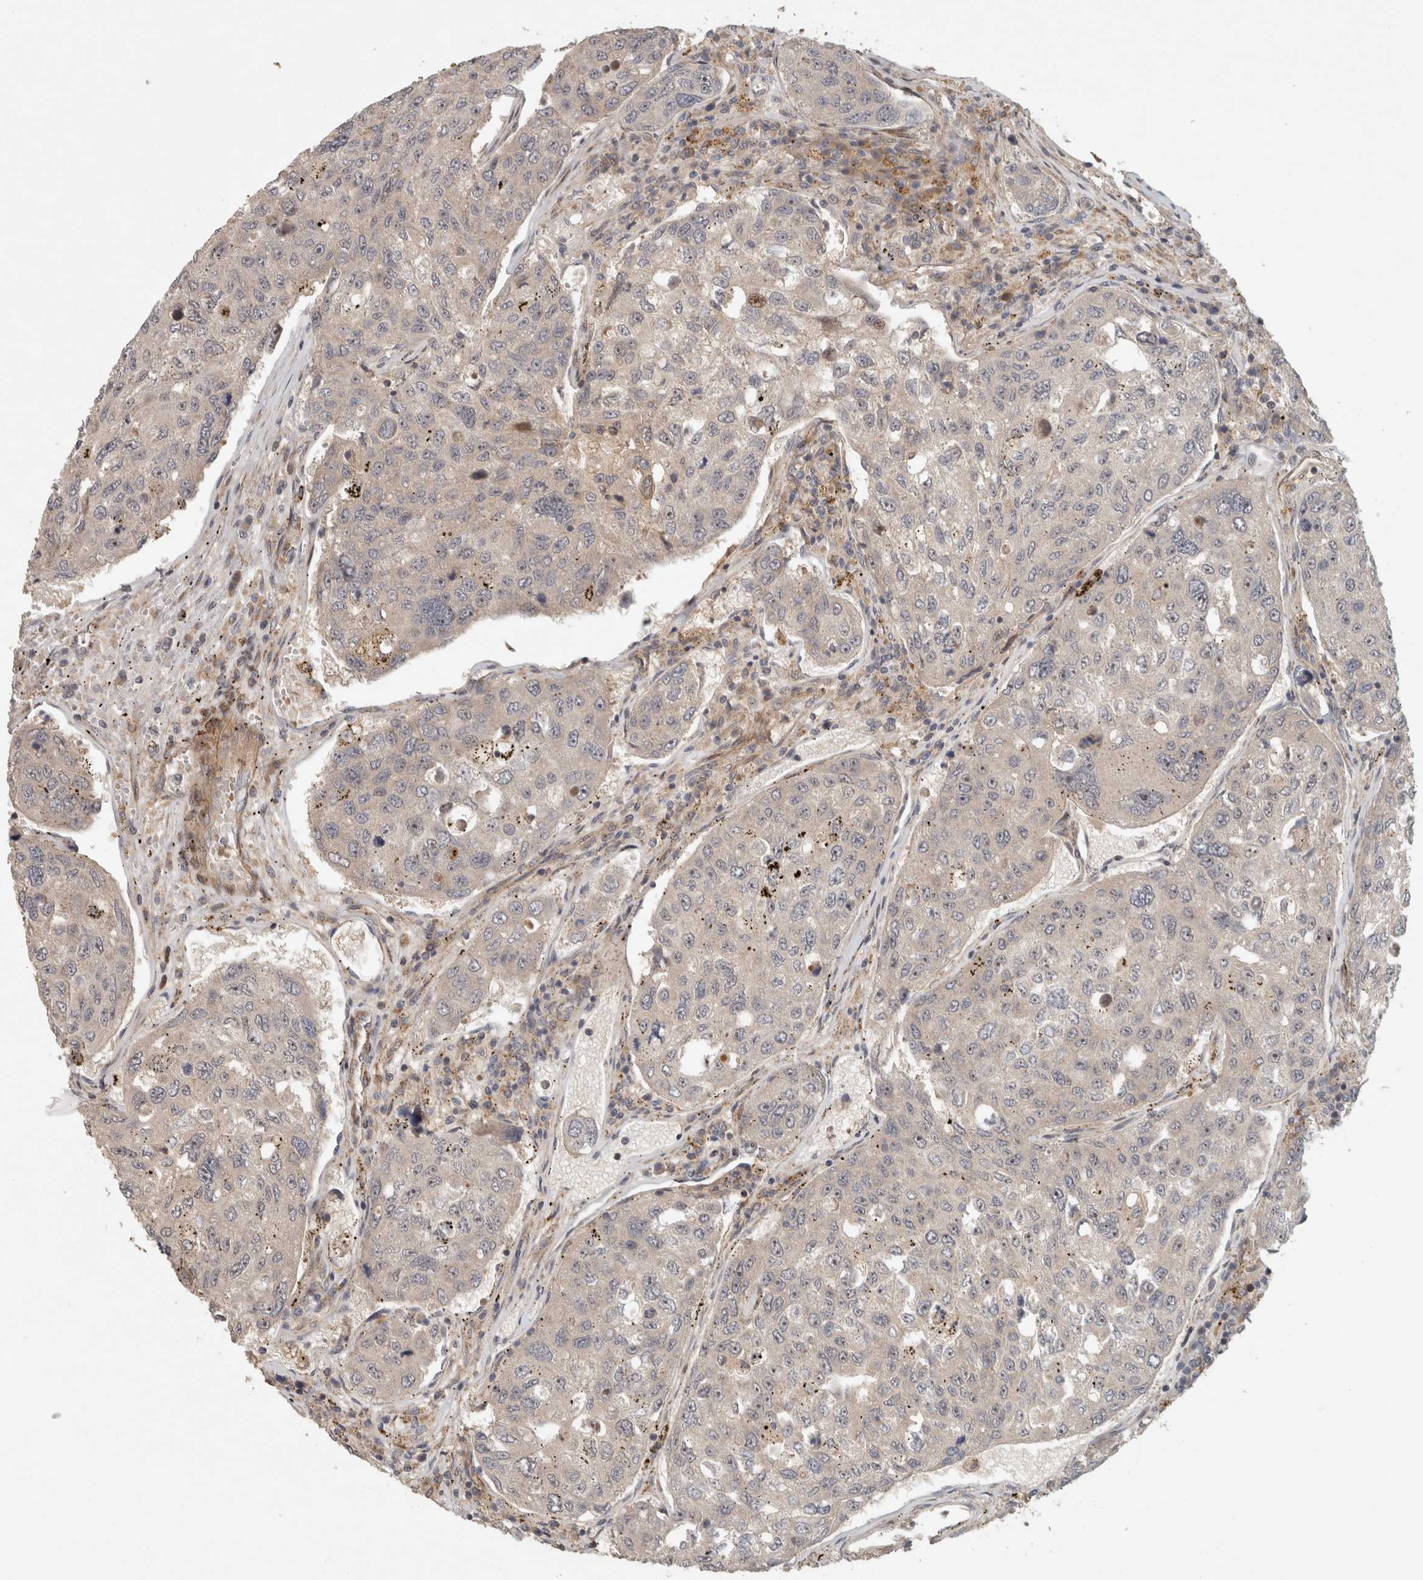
{"staining": {"intensity": "negative", "quantity": "none", "location": "none"}, "tissue": "urothelial cancer", "cell_type": "Tumor cells", "image_type": "cancer", "snomed": [{"axis": "morphology", "description": "Urothelial carcinoma, High grade"}, {"axis": "topography", "description": "Lymph node"}, {"axis": "topography", "description": "Urinary bladder"}], "caption": "Micrograph shows no protein expression in tumor cells of urothelial cancer tissue.", "gene": "SIPA1L2", "patient": {"sex": "male", "age": 51}}